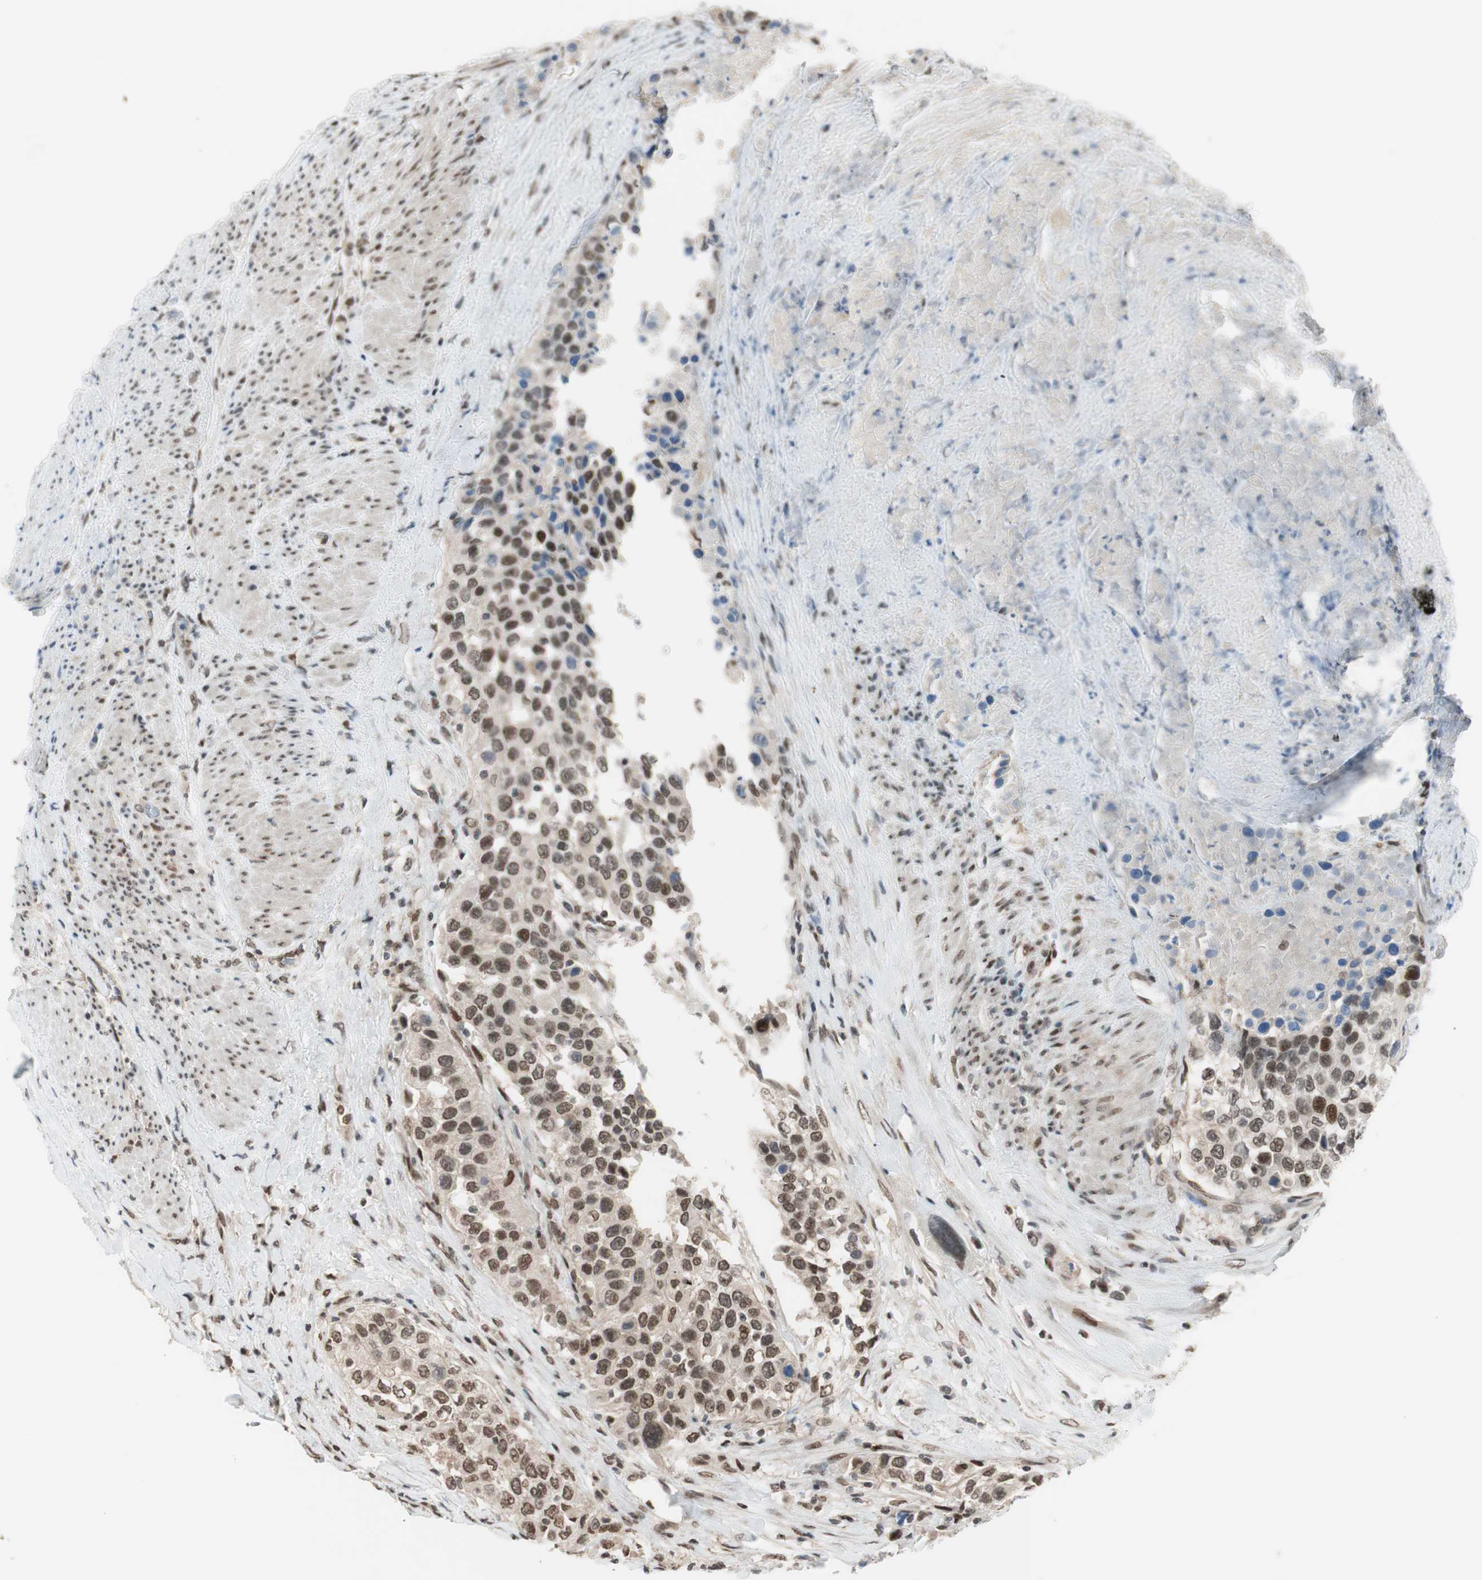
{"staining": {"intensity": "weak", "quantity": ">75%", "location": "nuclear"}, "tissue": "urothelial cancer", "cell_type": "Tumor cells", "image_type": "cancer", "snomed": [{"axis": "morphology", "description": "Urothelial carcinoma, High grade"}, {"axis": "topography", "description": "Urinary bladder"}], "caption": "The immunohistochemical stain shows weak nuclear staining in tumor cells of urothelial cancer tissue.", "gene": "SUFU", "patient": {"sex": "female", "age": 80}}